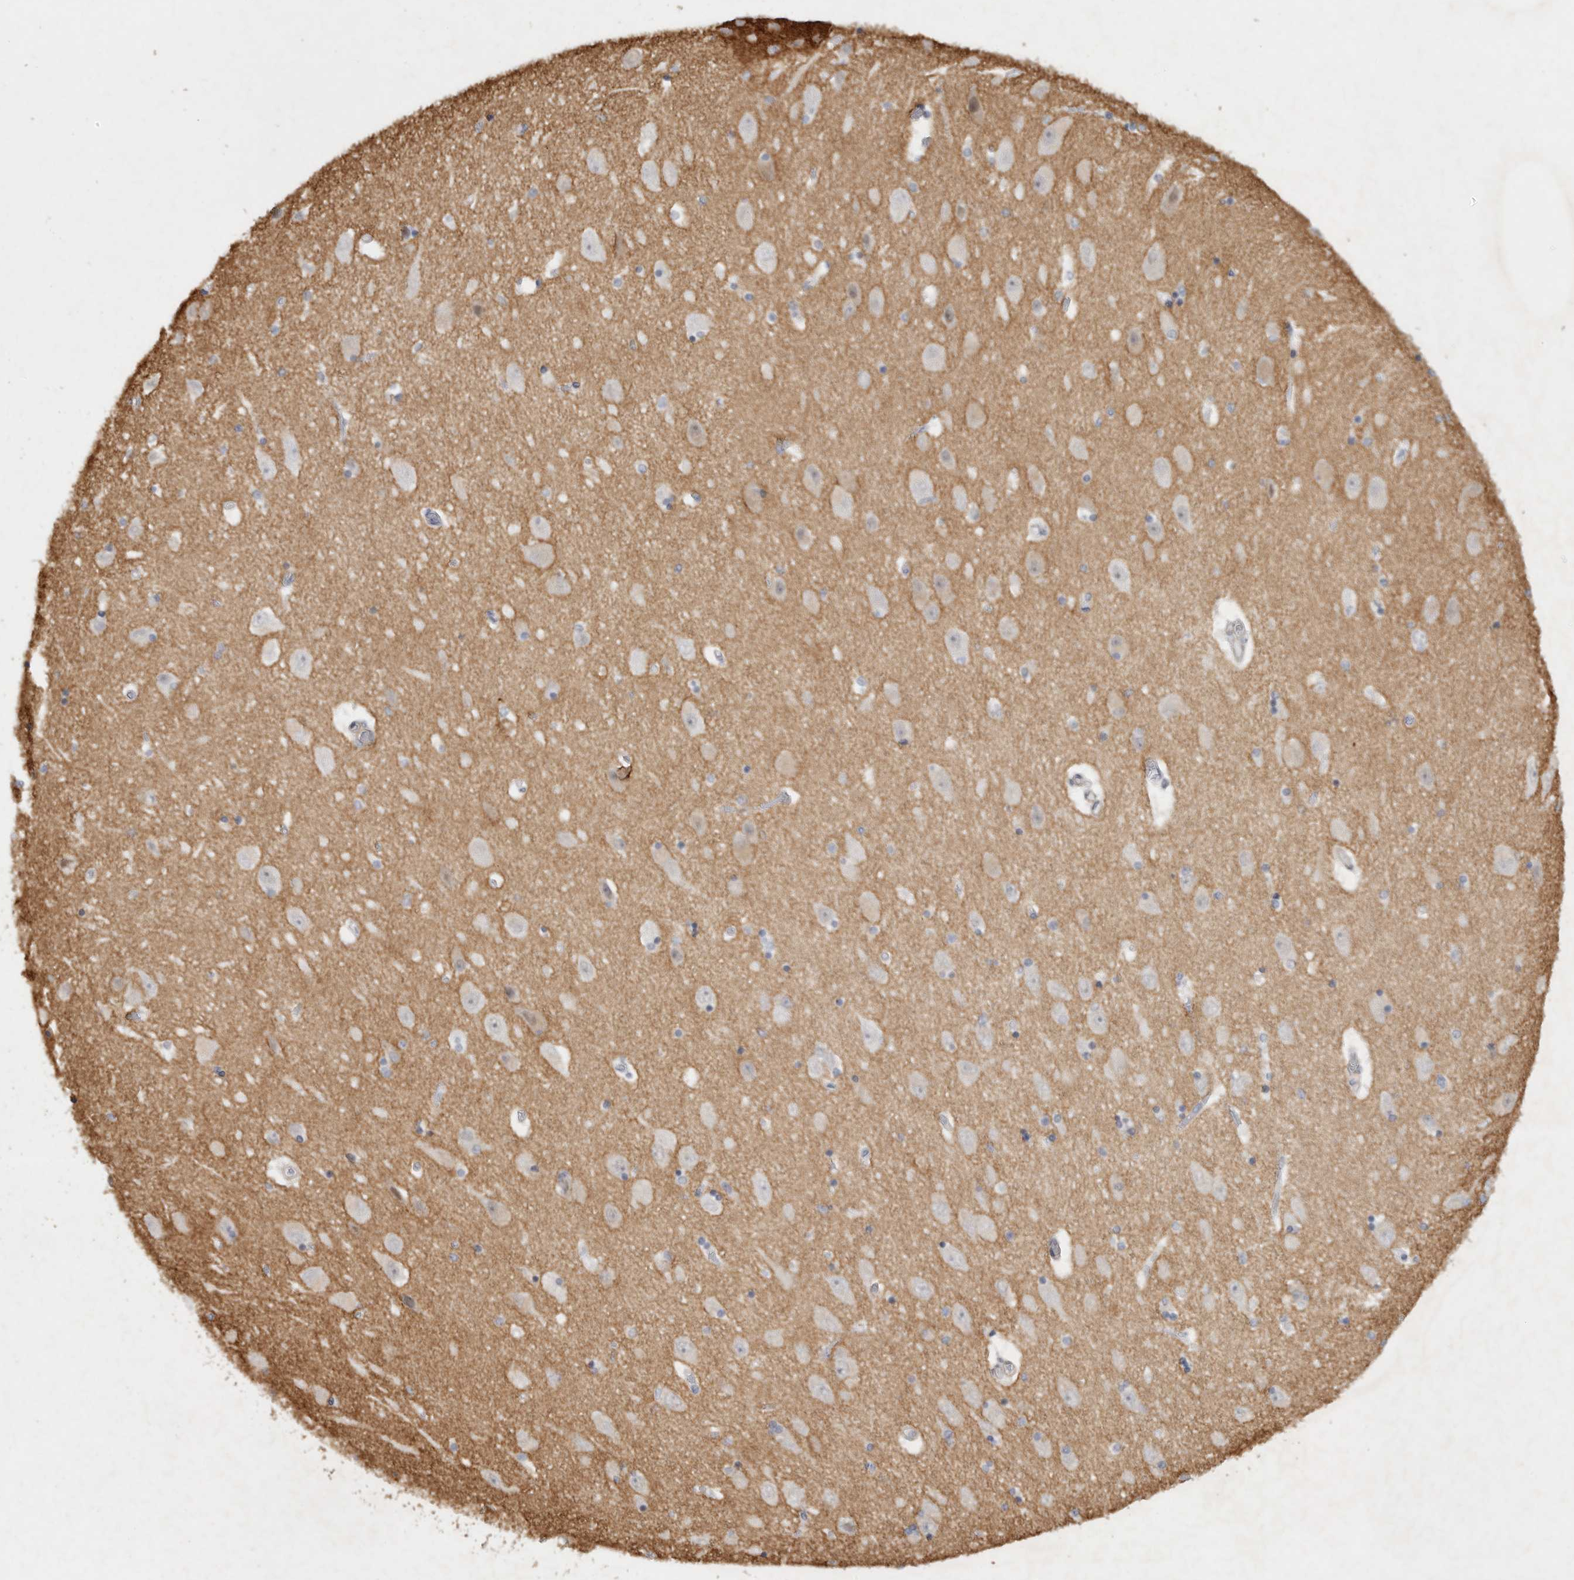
{"staining": {"intensity": "negative", "quantity": "none", "location": "none"}, "tissue": "hippocampus", "cell_type": "Glial cells", "image_type": "normal", "snomed": [{"axis": "morphology", "description": "Normal tissue, NOS"}, {"axis": "topography", "description": "Hippocampus"}], "caption": "Immunohistochemistry of normal hippocampus shows no positivity in glial cells. (DAB (3,3'-diaminobenzidine) IHC, high magnification).", "gene": "TNR", "patient": {"sex": "female", "age": 54}}